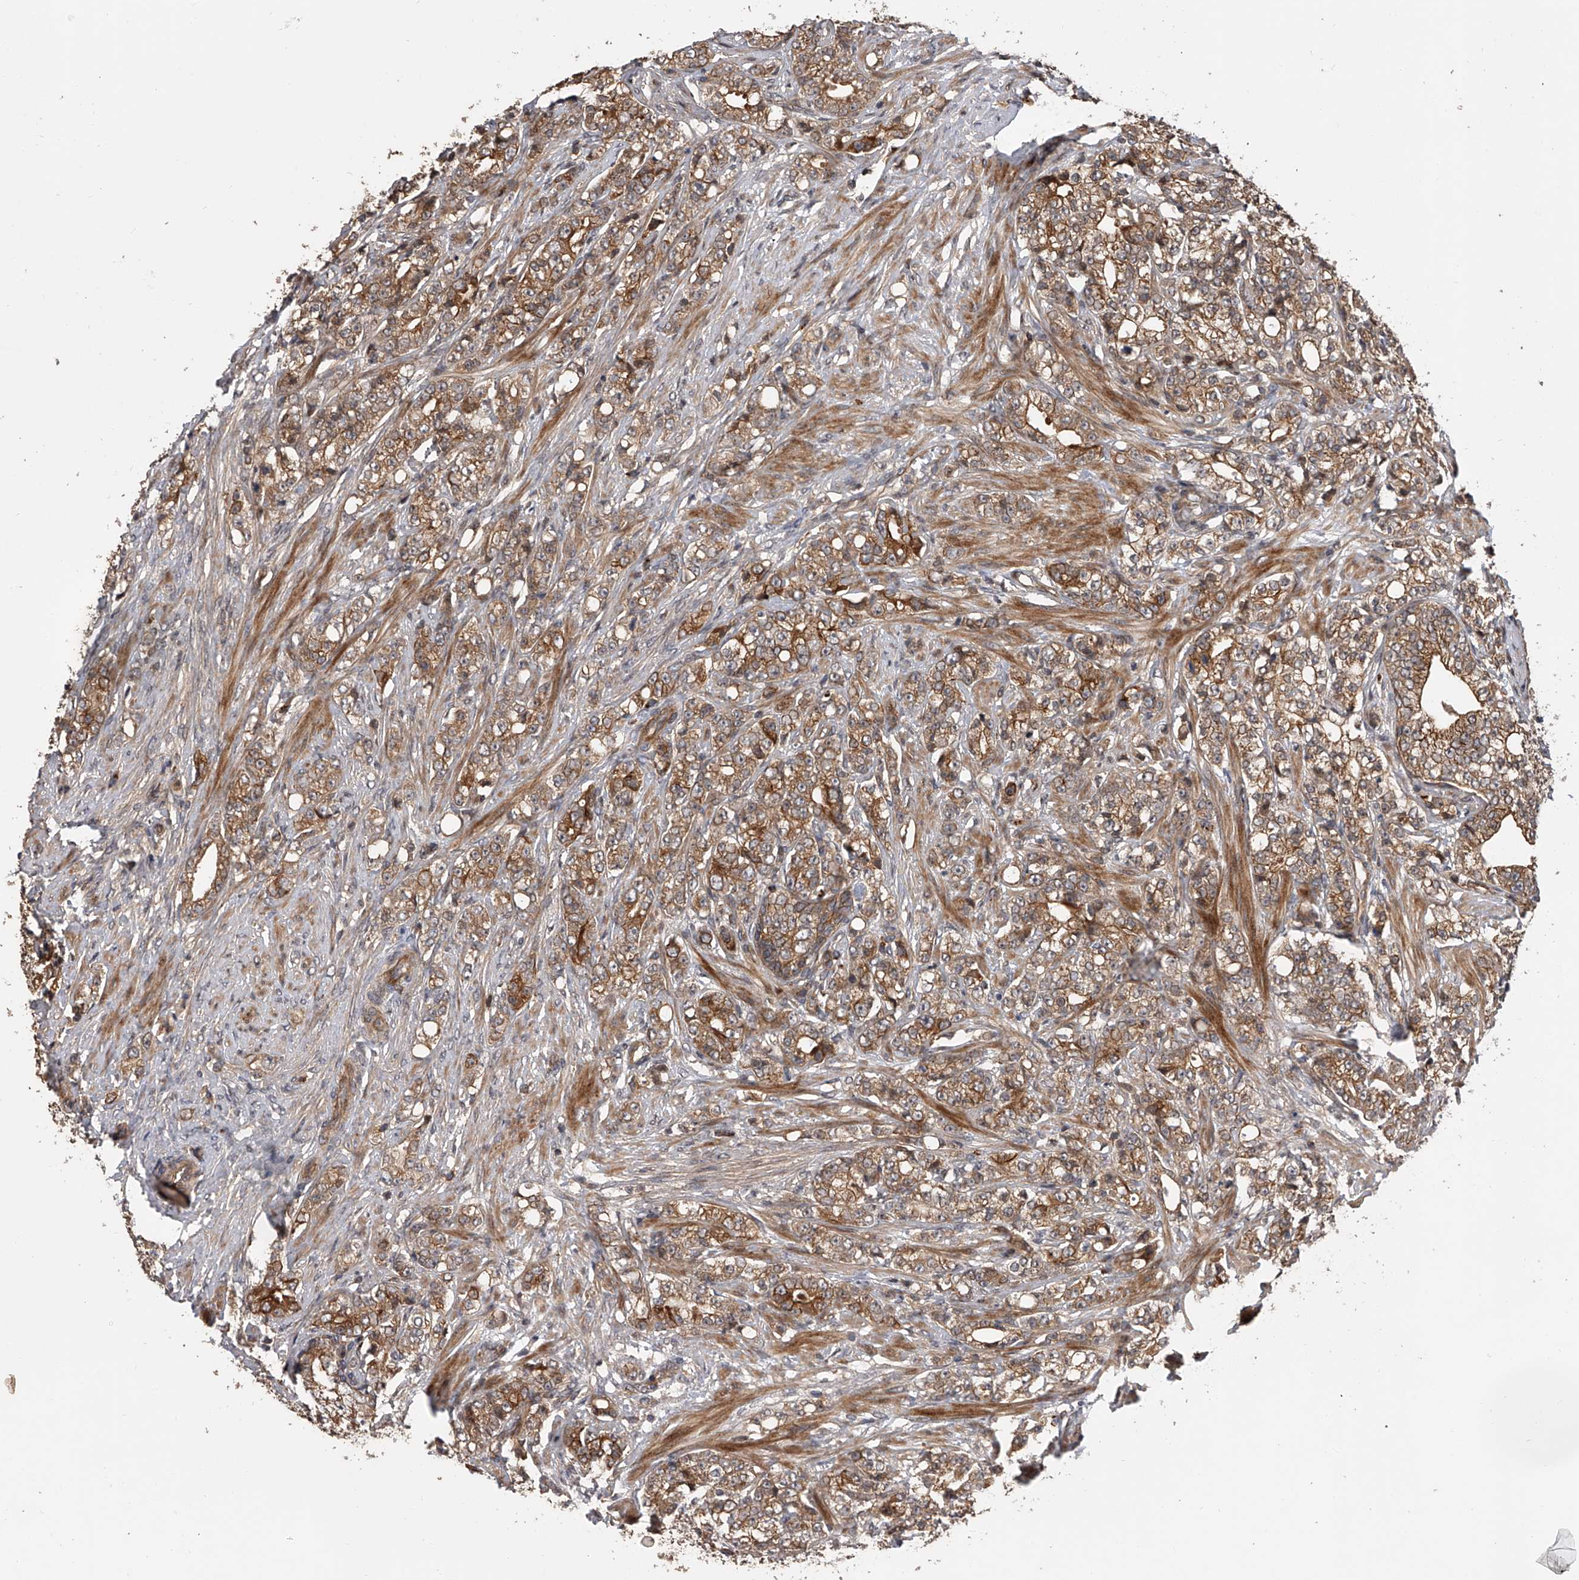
{"staining": {"intensity": "moderate", "quantity": ">75%", "location": "cytoplasmic/membranous"}, "tissue": "prostate cancer", "cell_type": "Tumor cells", "image_type": "cancer", "snomed": [{"axis": "morphology", "description": "Adenocarcinoma, High grade"}, {"axis": "topography", "description": "Prostate"}], "caption": "Tumor cells exhibit moderate cytoplasmic/membranous staining in about >75% of cells in high-grade adenocarcinoma (prostate).", "gene": "USP47", "patient": {"sex": "male", "age": 69}}